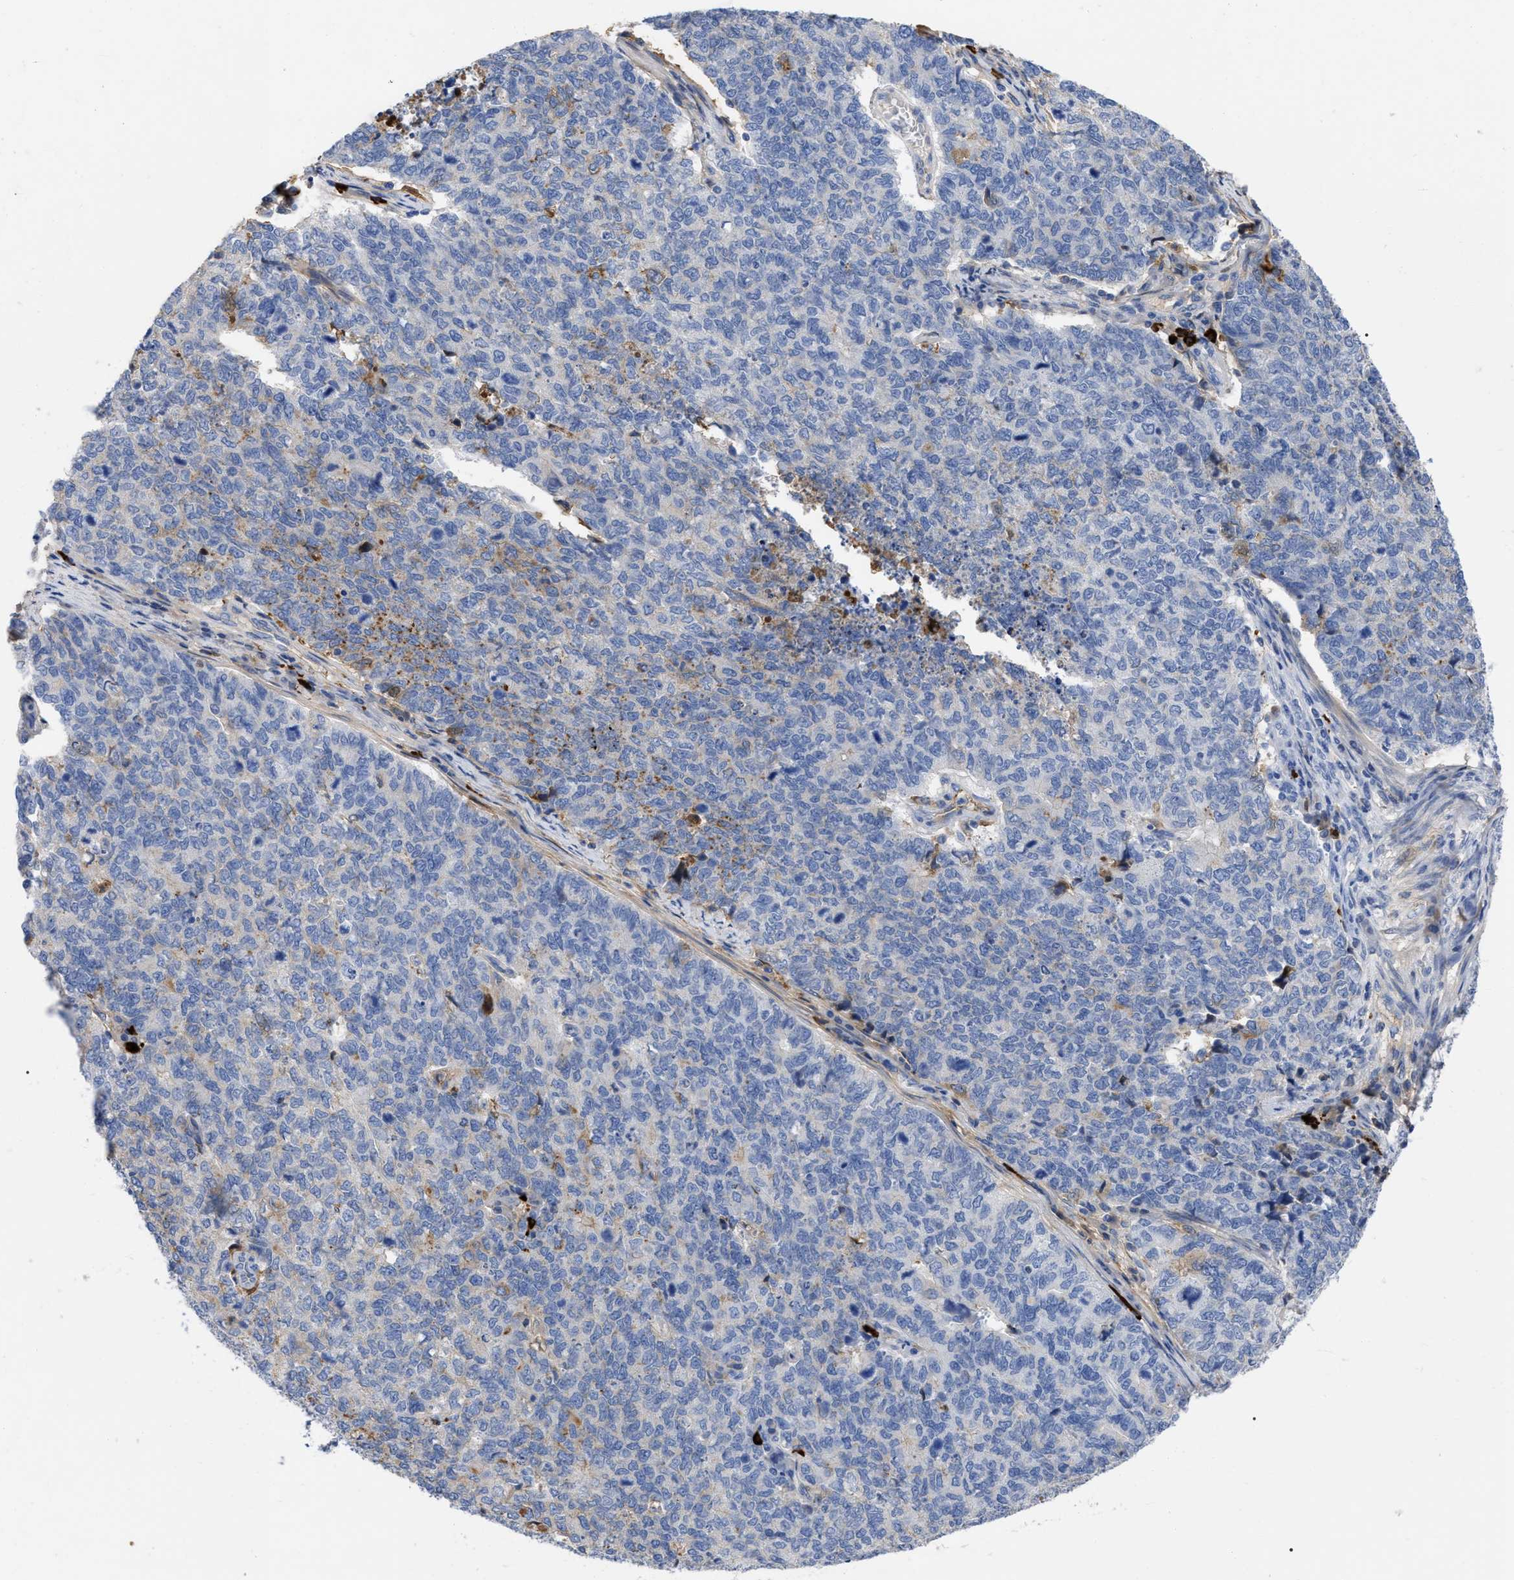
{"staining": {"intensity": "negative", "quantity": "none", "location": "none"}, "tissue": "cervical cancer", "cell_type": "Tumor cells", "image_type": "cancer", "snomed": [{"axis": "morphology", "description": "Squamous cell carcinoma, NOS"}, {"axis": "topography", "description": "Cervix"}], "caption": "The immunohistochemistry (IHC) micrograph has no significant staining in tumor cells of squamous cell carcinoma (cervical) tissue.", "gene": "IGHV5-51", "patient": {"sex": "female", "age": 63}}